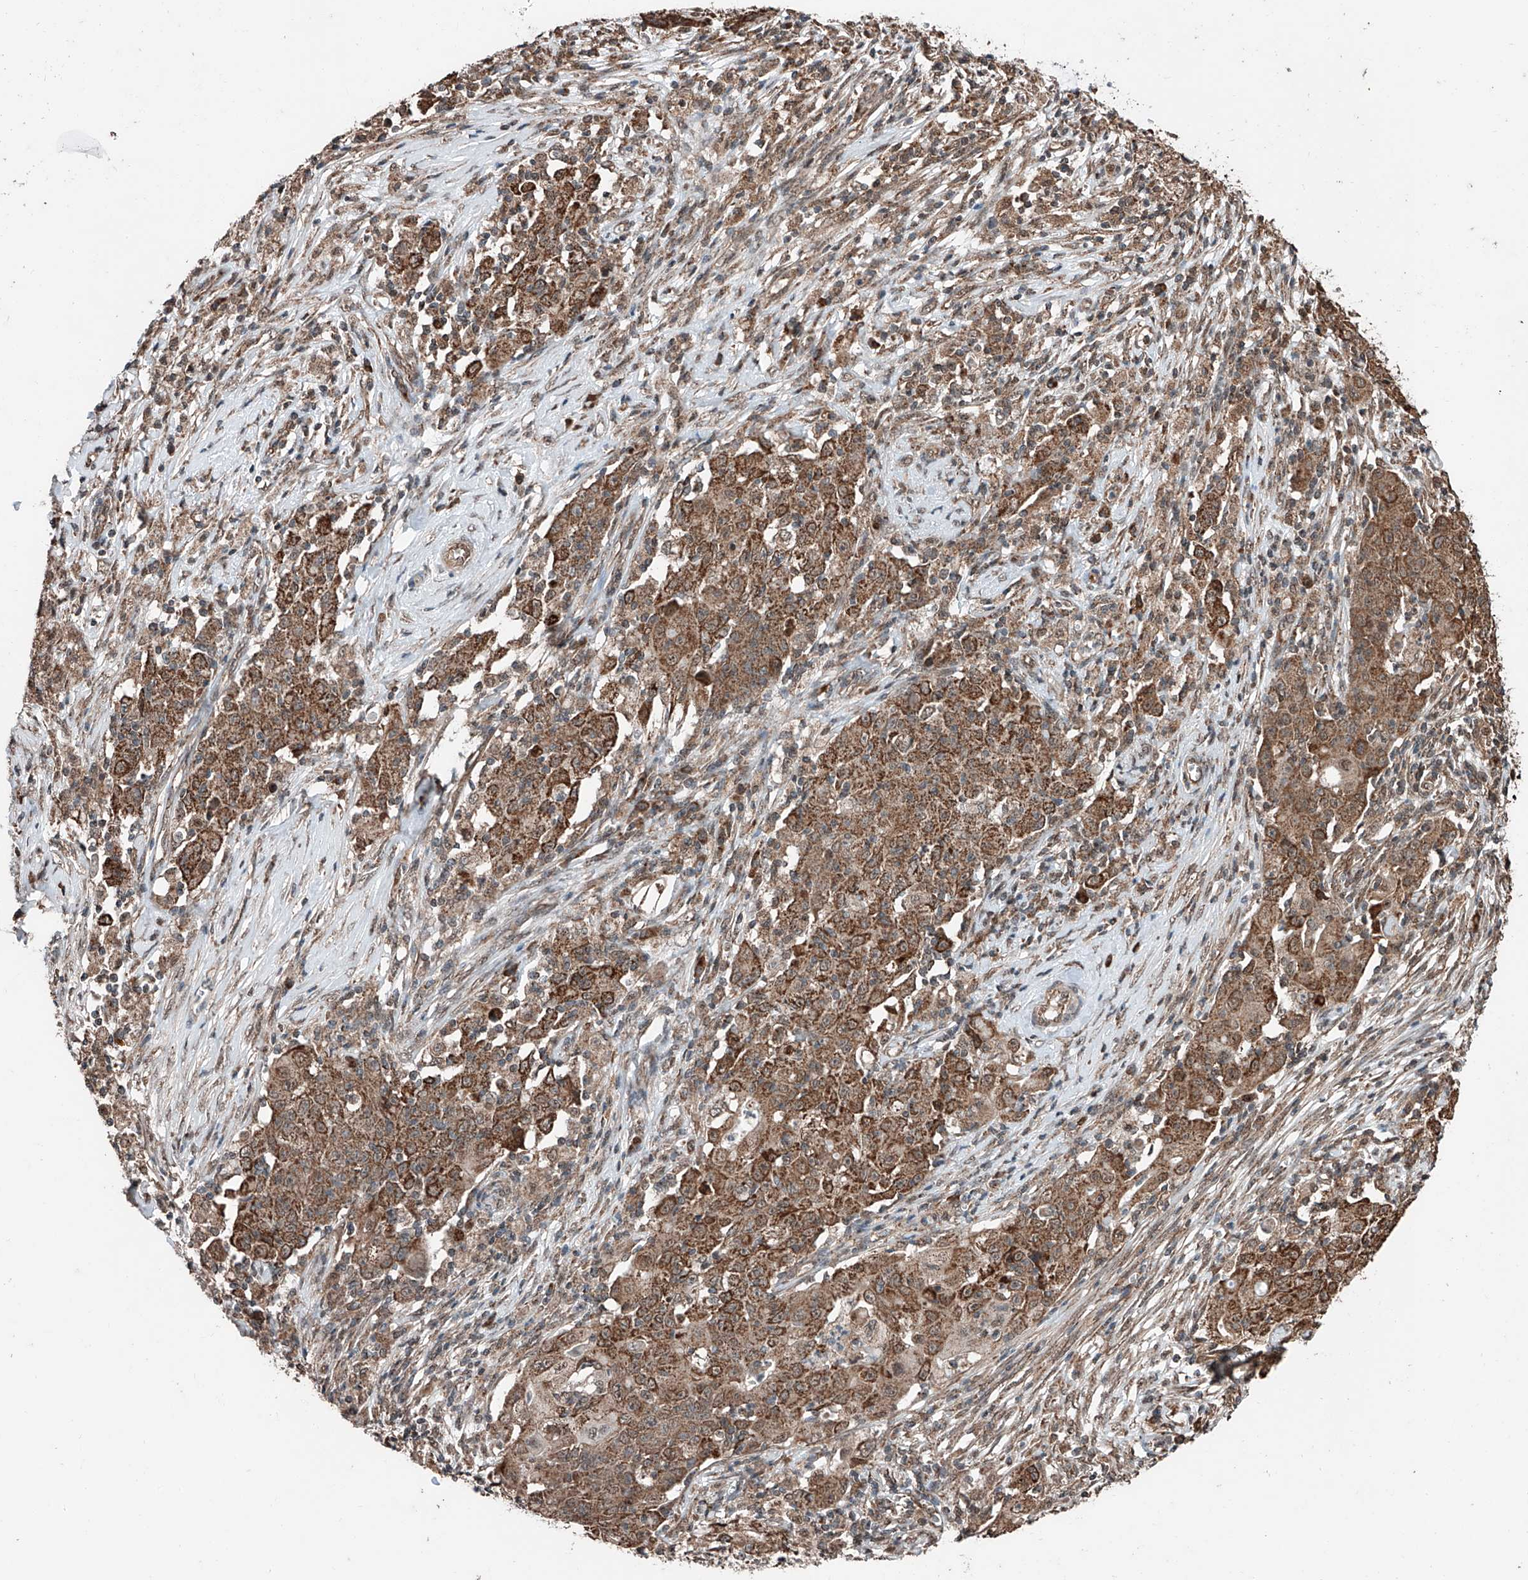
{"staining": {"intensity": "moderate", "quantity": ">75%", "location": "cytoplasmic/membranous"}, "tissue": "ovarian cancer", "cell_type": "Tumor cells", "image_type": "cancer", "snomed": [{"axis": "morphology", "description": "Carcinoma, endometroid"}, {"axis": "topography", "description": "Ovary"}], "caption": "This photomicrograph demonstrates immunohistochemistry (IHC) staining of ovarian cancer, with medium moderate cytoplasmic/membranous staining in approximately >75% of tumor cells.", "gene": "ZNF445", "patient": {"sex": "female", "age": 42}}